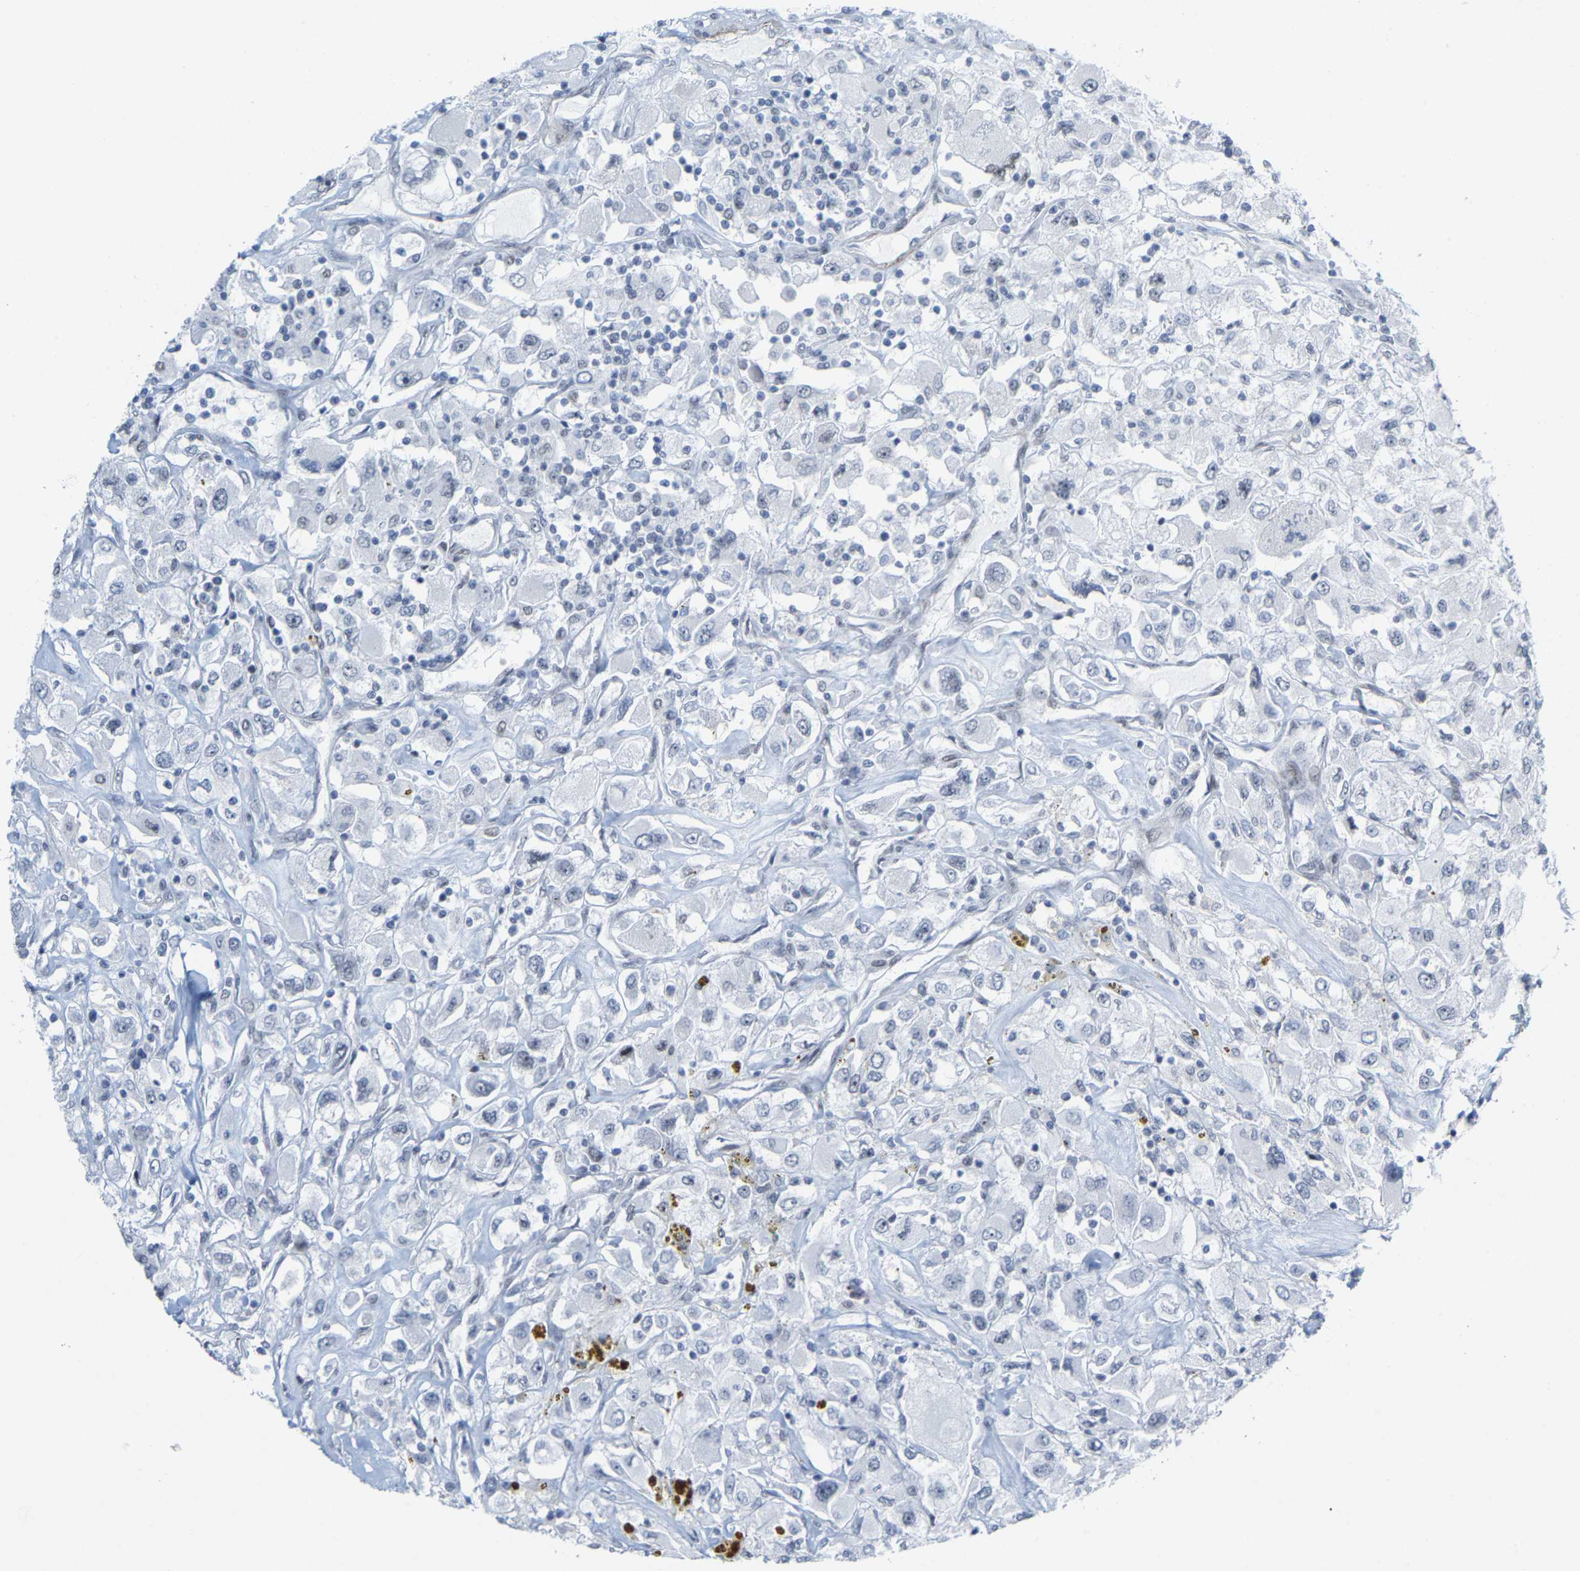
{"staining": {"intensity": "negative", "quantity": "none", "location": "none"}, "tissue": "renal cancer", "cell_type": "Tumor cells", "image_type": "cancer", "snomed": [{"axis": "morphology", "description": "Adenocarcinoma, NOS"}, {"axis": "topography", "description": "Kidney"}], "caption": "Tumor cells show no significant staining in renal adenocarcinoma.", "gene": "FAM180A", "patient": {"sex": "female", "age": 52}}